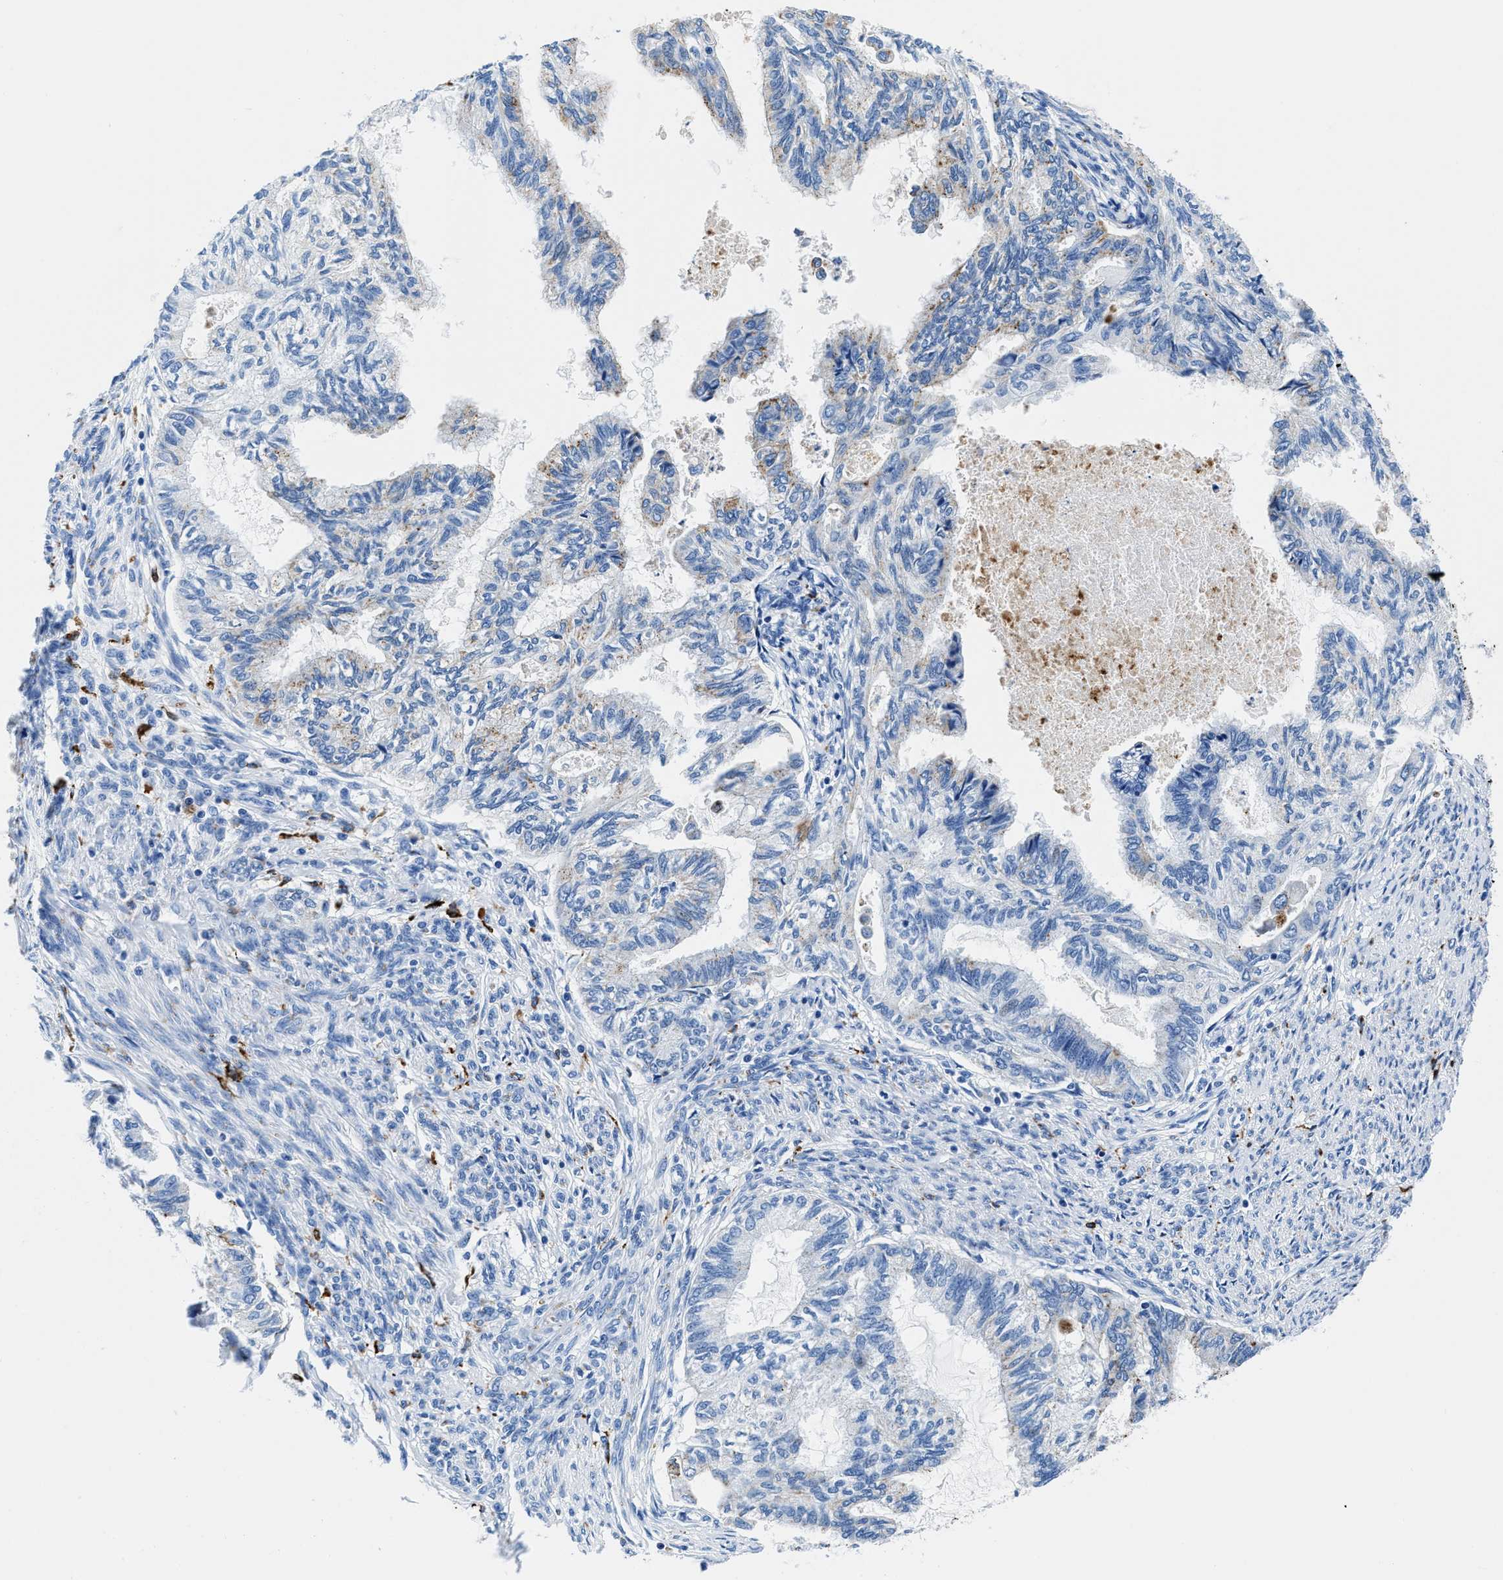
{"staining": {"intensity": "moderate", "quantity": "<25%", "location": "cytoplasmic/membranous"}, "tissue": "cervical cancer", "cell_type": "Tumor cells", "image_type": "cancer", "snomed": [{"axis": "morphology", "description": "Normal tissue, NOS"}, {"axis": "morphology", "description": "Adenocarcinoma, NOS"}, {"axis": "topography", "description": "Cervix"}, {"axis": "topography", "description": "Endometrium"}], "caption": "There is low levels of moderate cytoplasmic/membranous positivity in tumor cells of cervical cancer (adenocarcinoma), as demonstrated by immunohistochemical staining (brown color).", "gene": "OR14K1", "patient": {"sex": "female", "age": 86}}